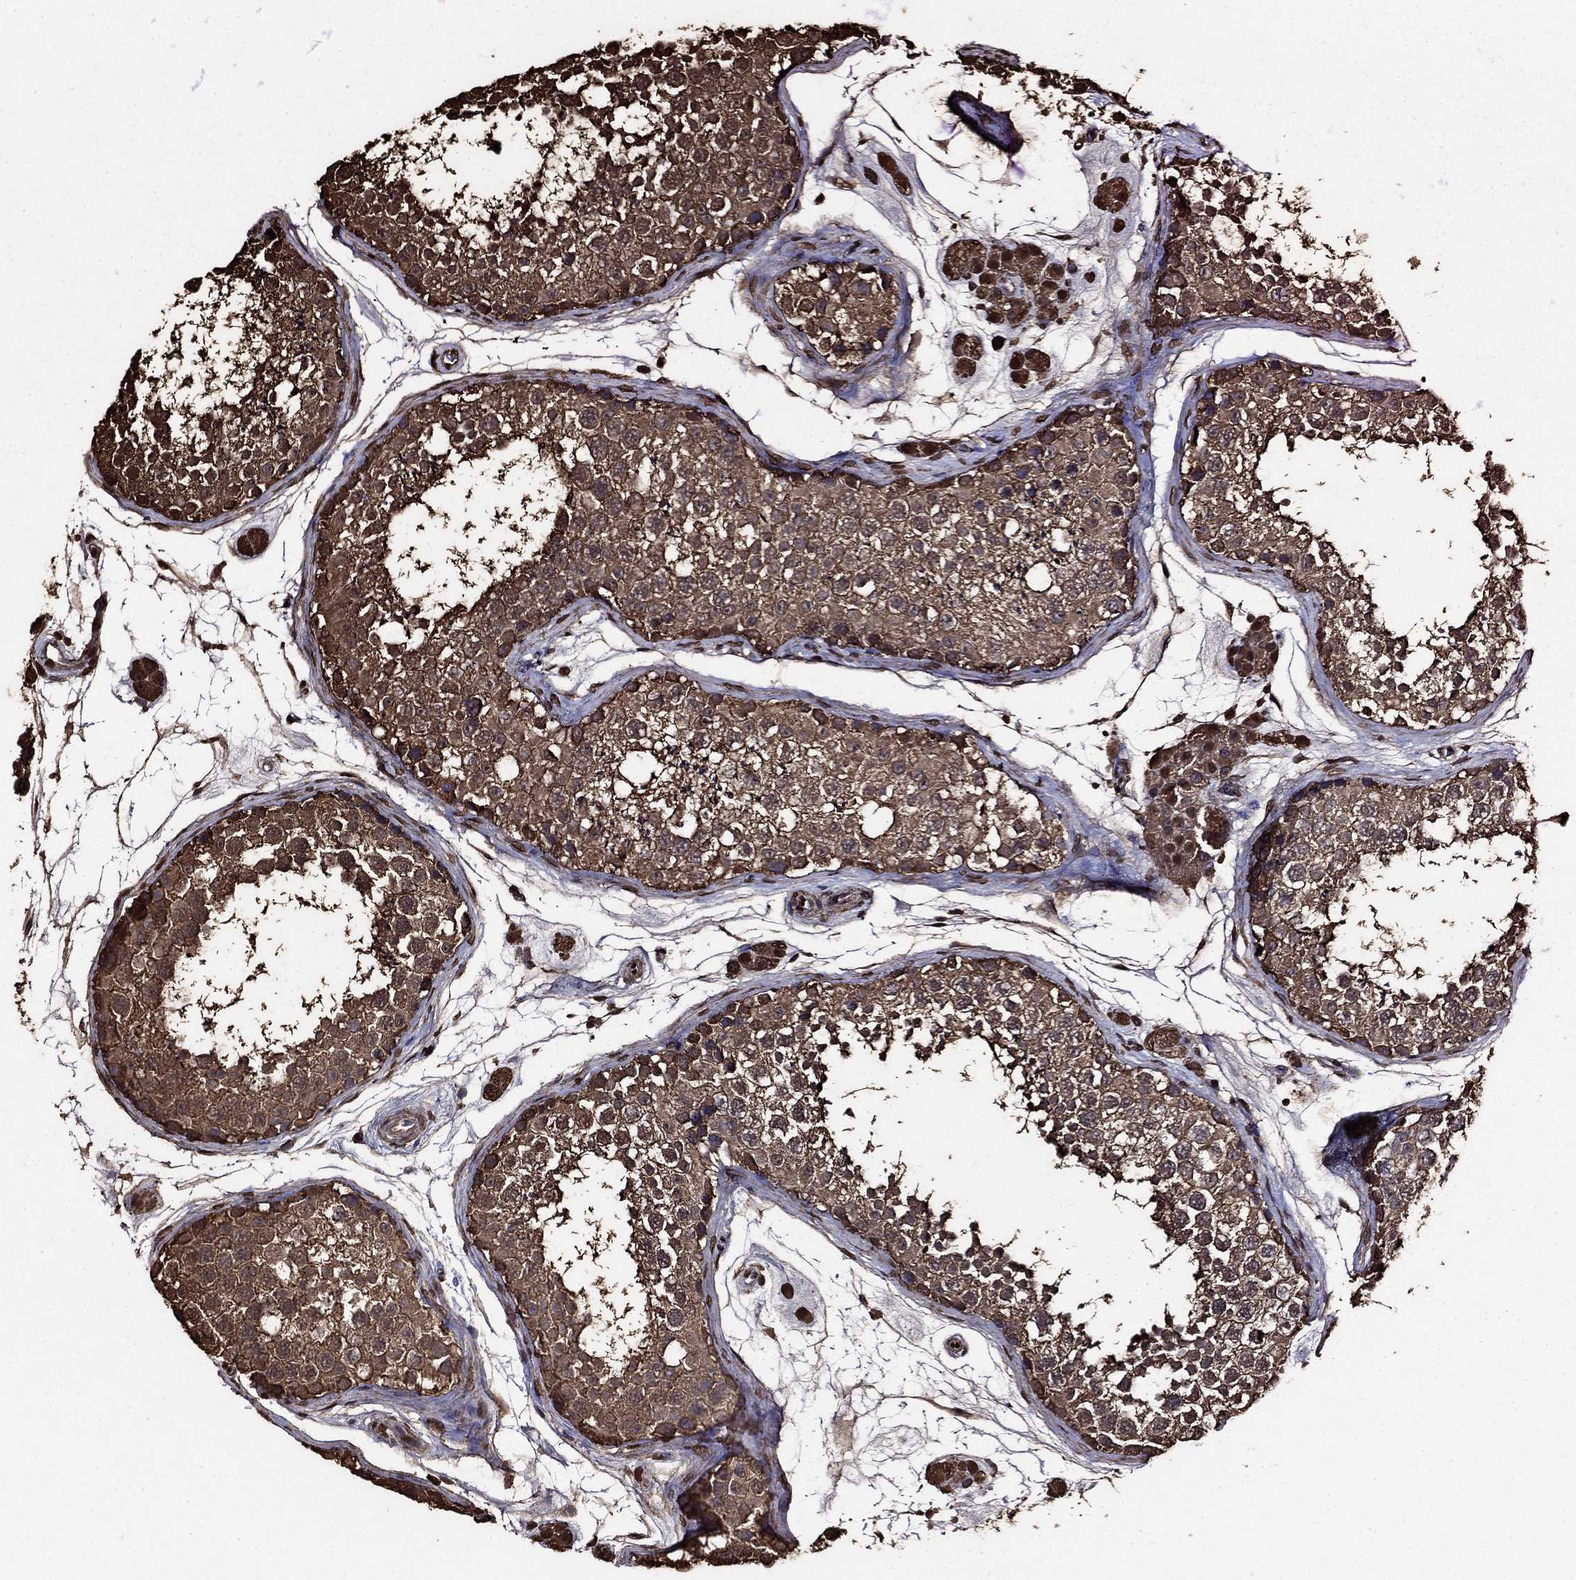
{"staining": {"intensity": "moderate", "quantity": ">75%", "location": "cytoplasmic/membranous"}, "tissue": "testis", "cell_type": "Cells in seminiferous ducts", "image_type": "normal", "snomed": [{"axis": "morphology", "description": "Normal tissue, NOS"}, {"axis": "topography", "description": "Testis"}], "caption": "Immunohistochemical staining of benign human testis reveals medium levels of moderate cytoplasmic/membranous positivity in approximately >75% of cells in seminiferous ducts.", "gene": "GAPDH", "patient": {"sex": "male", "age": 41}}